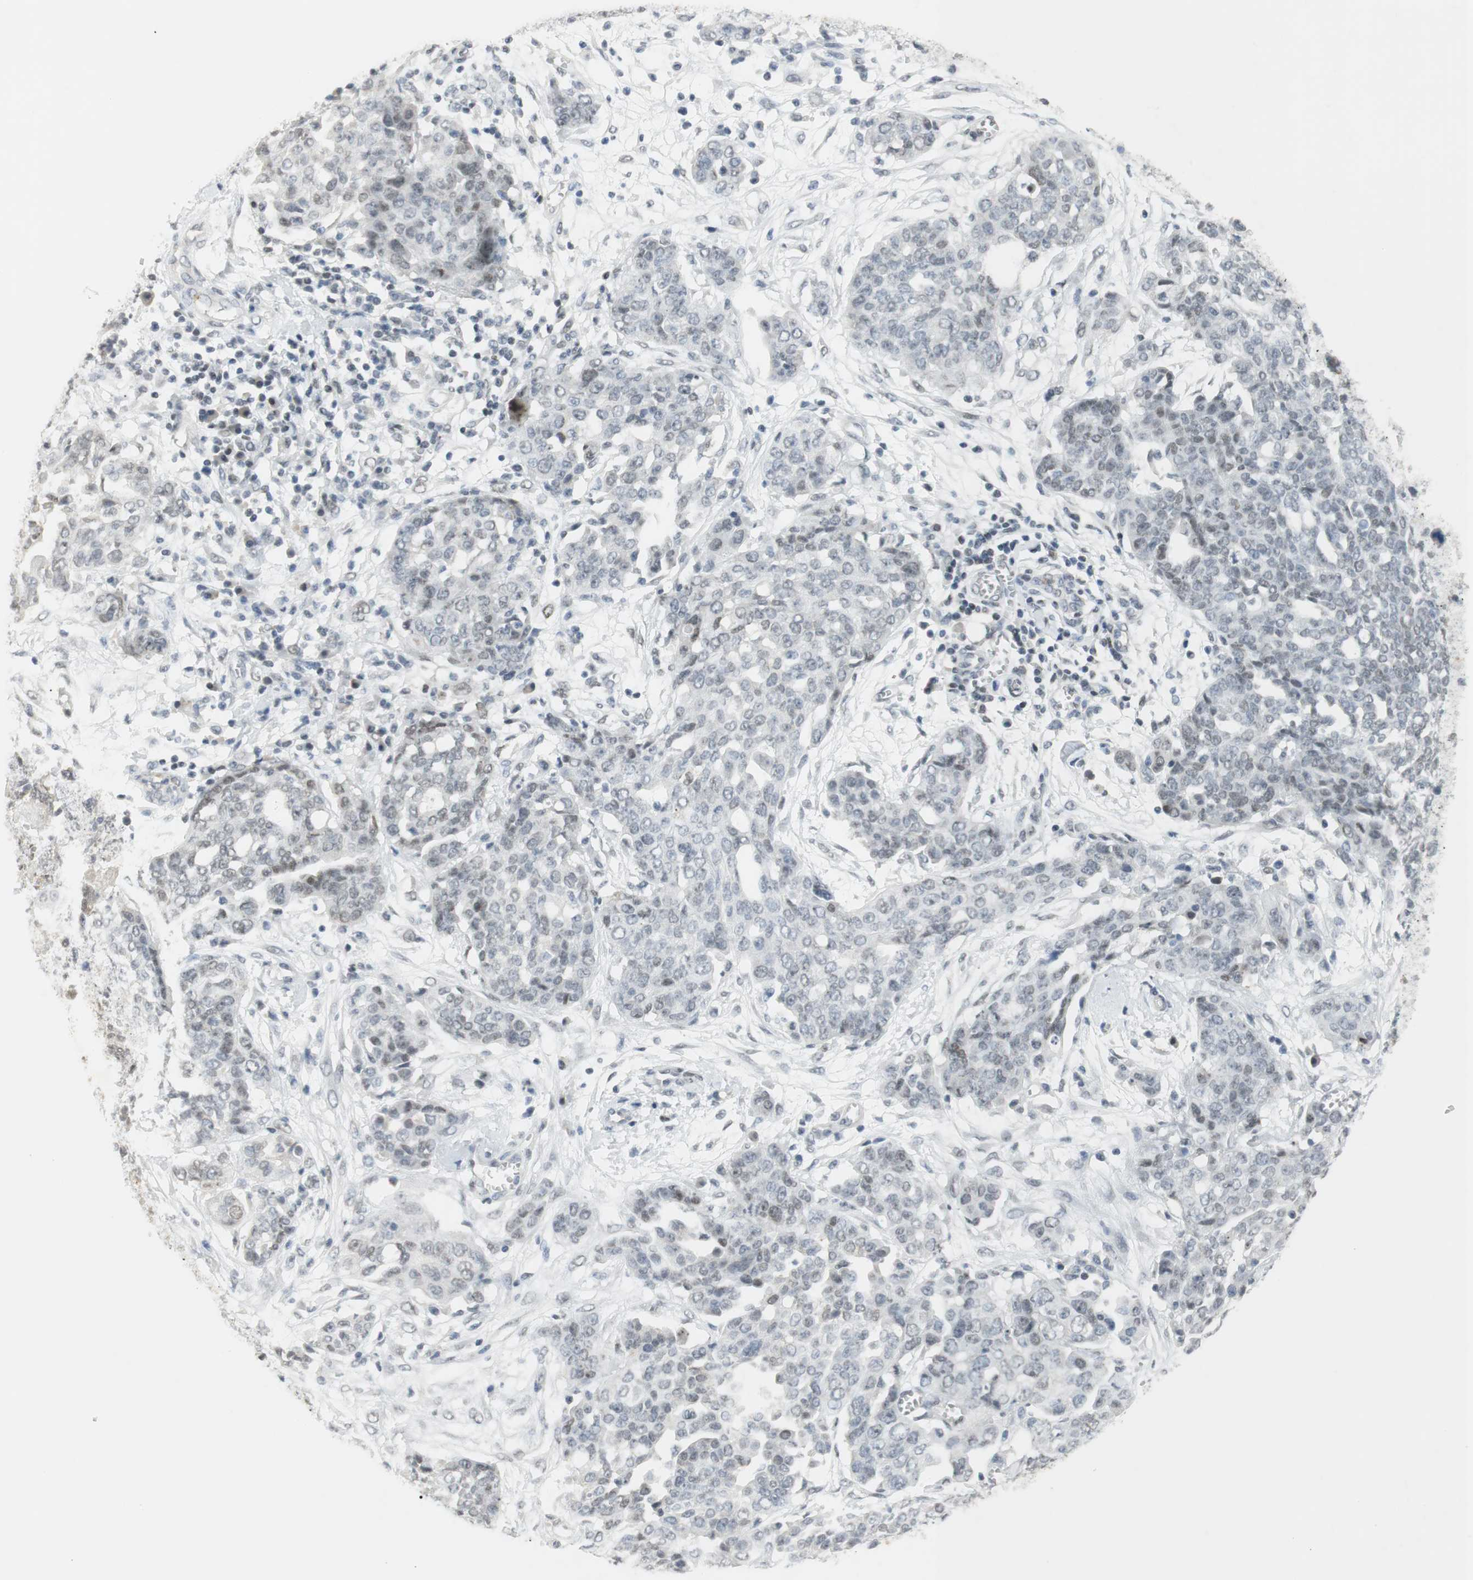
{"staining": {"intensity": "weak", "quantity": "<25%", "location": "nuclear"}, "tissue": "ovarian cancer", "cell_type": "Tumor cells", "image_type": "cancer", "snomed": [{"axis": "morphology", "description": "Cystadenocarcinoma, serous, NOS"}, {"axis": "topography", "description": "Soft tissue"}, {"axis": "topography", "description": "Ovary"}], "caption": "Micrograph shows no protein expression in tumor cells of ovarian serous cystadenocarcinoma tissue. (Stains: DAB (3,3'-diaminobenzidine) IHC with hematoxylin counter stain, Microscopy: brightfield microscopy at high magnification).", "gene": "BMI1", "patient": {"sex": "female", "age": 57}}